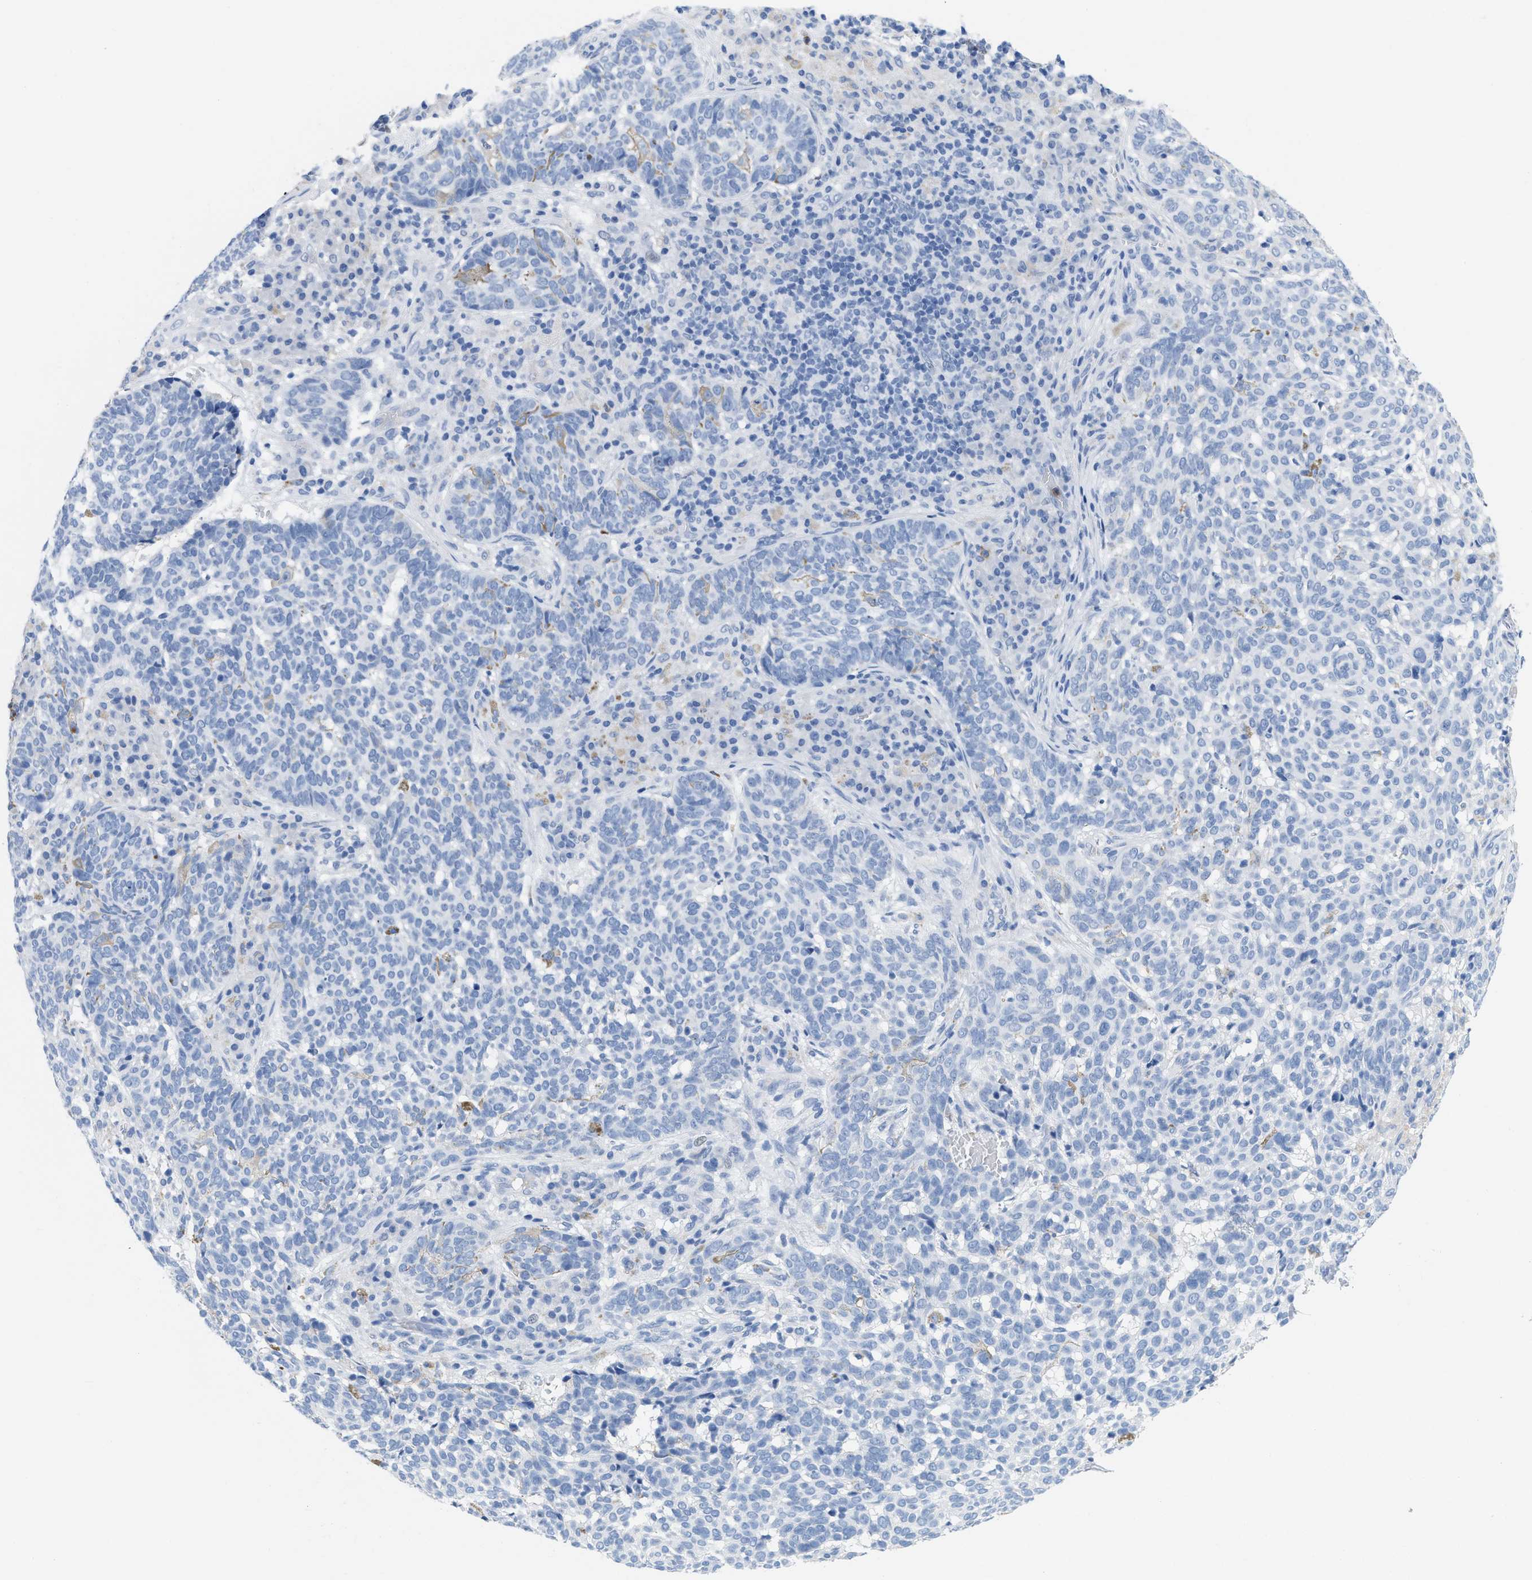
{"staining": {"intensity": "negative", "quantity": "none", "location": "none"}, "tissue": "skin cancer", "cell_type": "Tumor cells", "image_type": "cancer", "snomed": [{"axis": "morphology", "description": "Basal cell carcinoma"}, {"axis": "topography", "description": "Skin"}], "caption": "A high-resolution image shows immunohistochemistry staining of skin basal cell carcinoma, which exhibits no significant expression in tumor cells.", "gene": "CR1", "patient": {"sex": "male", "age": 85}}